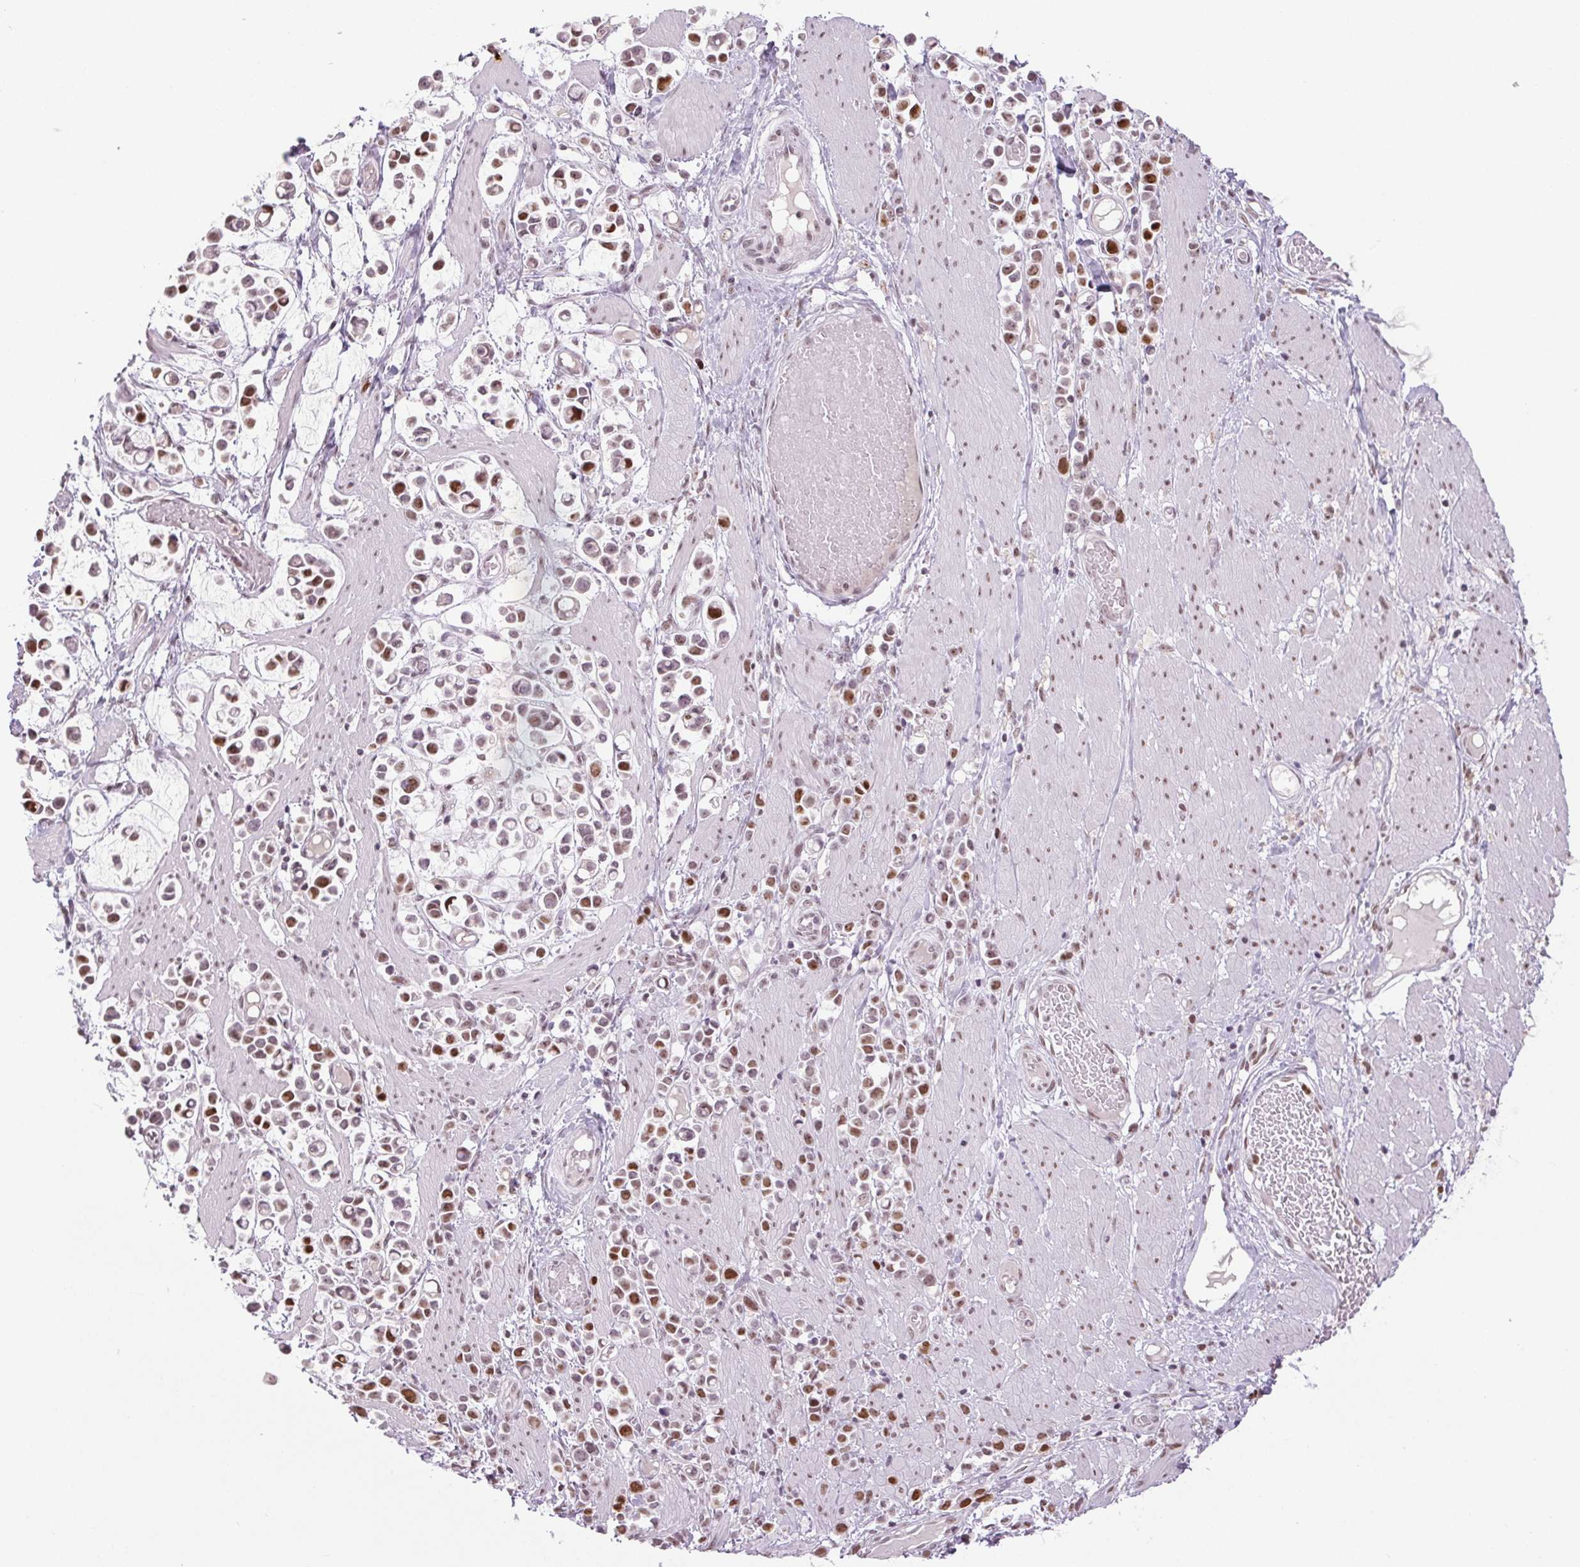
{"staining": {"intensity": "moderate", "quantity": "25%-75%", "location": "nuclear"}, "tissue": "stomach cancer", "cell_type": "Tumor cells", "image_type": "cancer", "snomed": [{"axis": "morphology", "description": "Adenocarcinoma, NOS"}, {"axis": "topography", "description": "Stomach"}], "caption": "IHC of stomach cancer (adenocarcinoma) shows medium levels of moderate nuclear expression in approximately 25%-75% of tumor cells.", "gene": "SMIM6", "patient": {"sex": "male", "age": 82}}